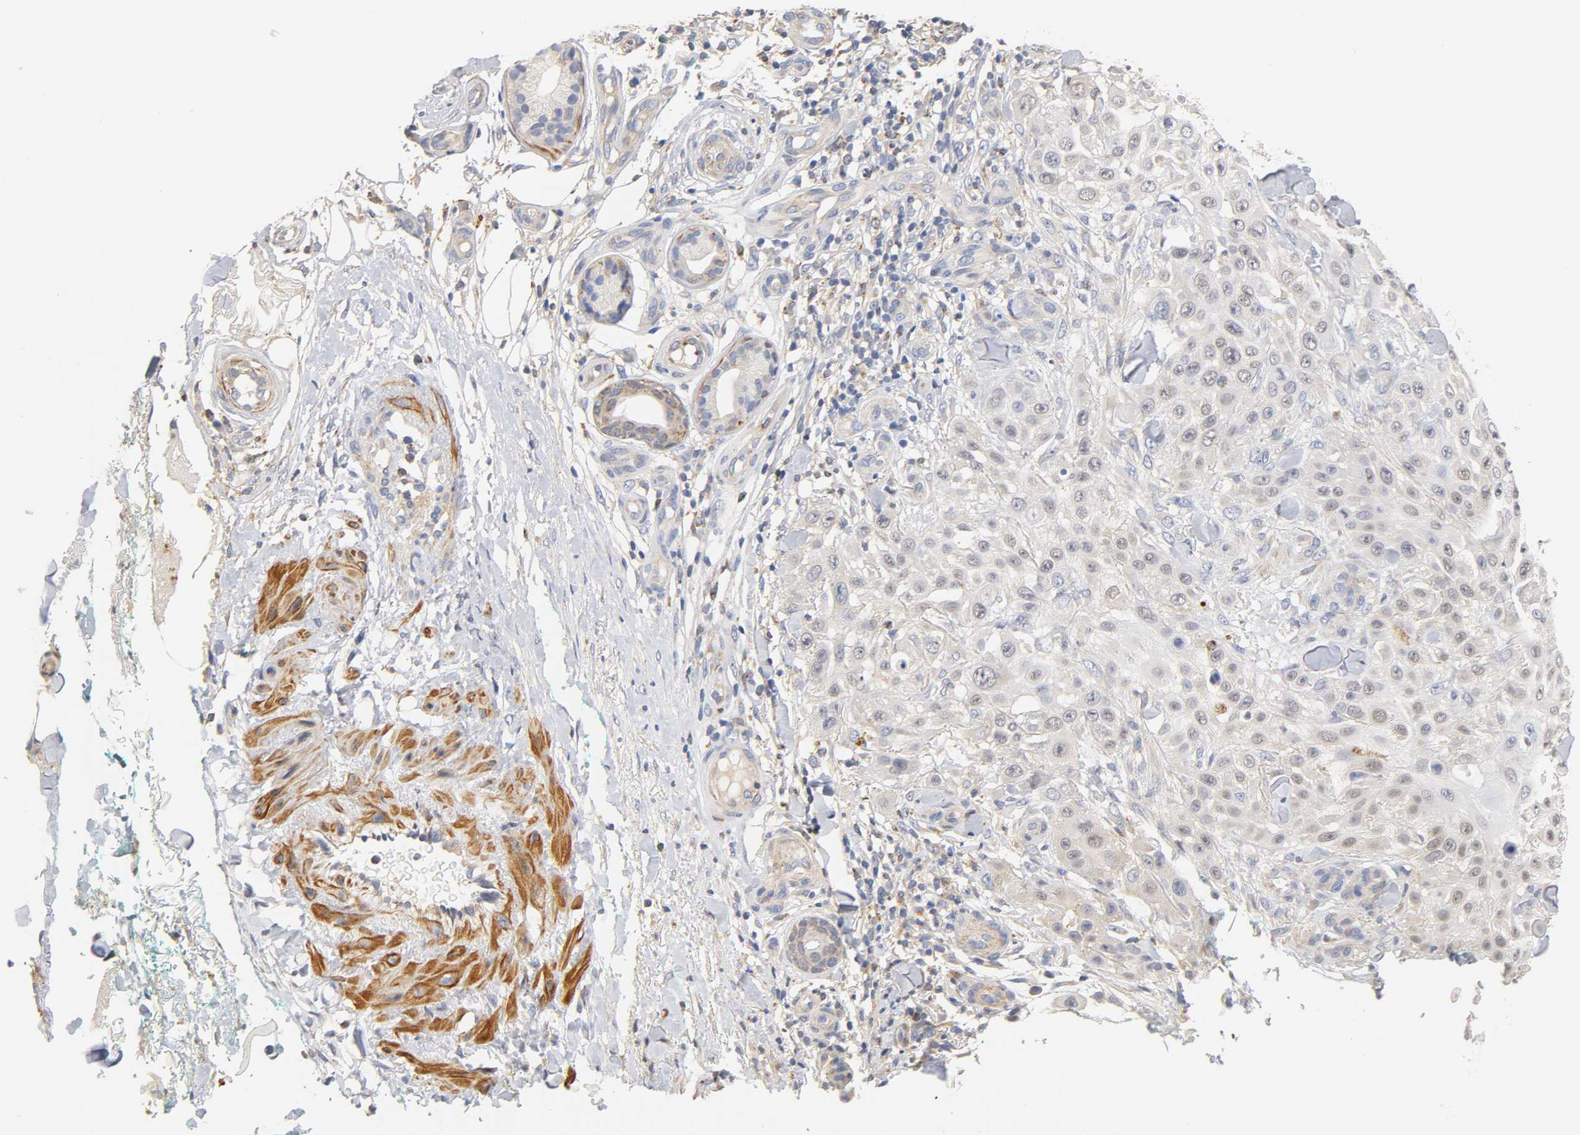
{"staining": {"intensity": "negative", "quantity": "none", "location": "none"}, "tissue": "skin cancer", "cell_type": "Tumor cells", "image_type": "cancer", "snomed": [{"axis": "morphology", "description": "Squamous cell carcinoma, NOS"}, {"axis": "topography", "description": "Skin"}], "caption": "Skin cancer (squamous cell carcinoma) stained for a protein using immunohistochemistry (IHC) demonstrates no positivity tumor cells.", "gene": "SEMA5A", "patient": {"sex": "female", "age": 42}}